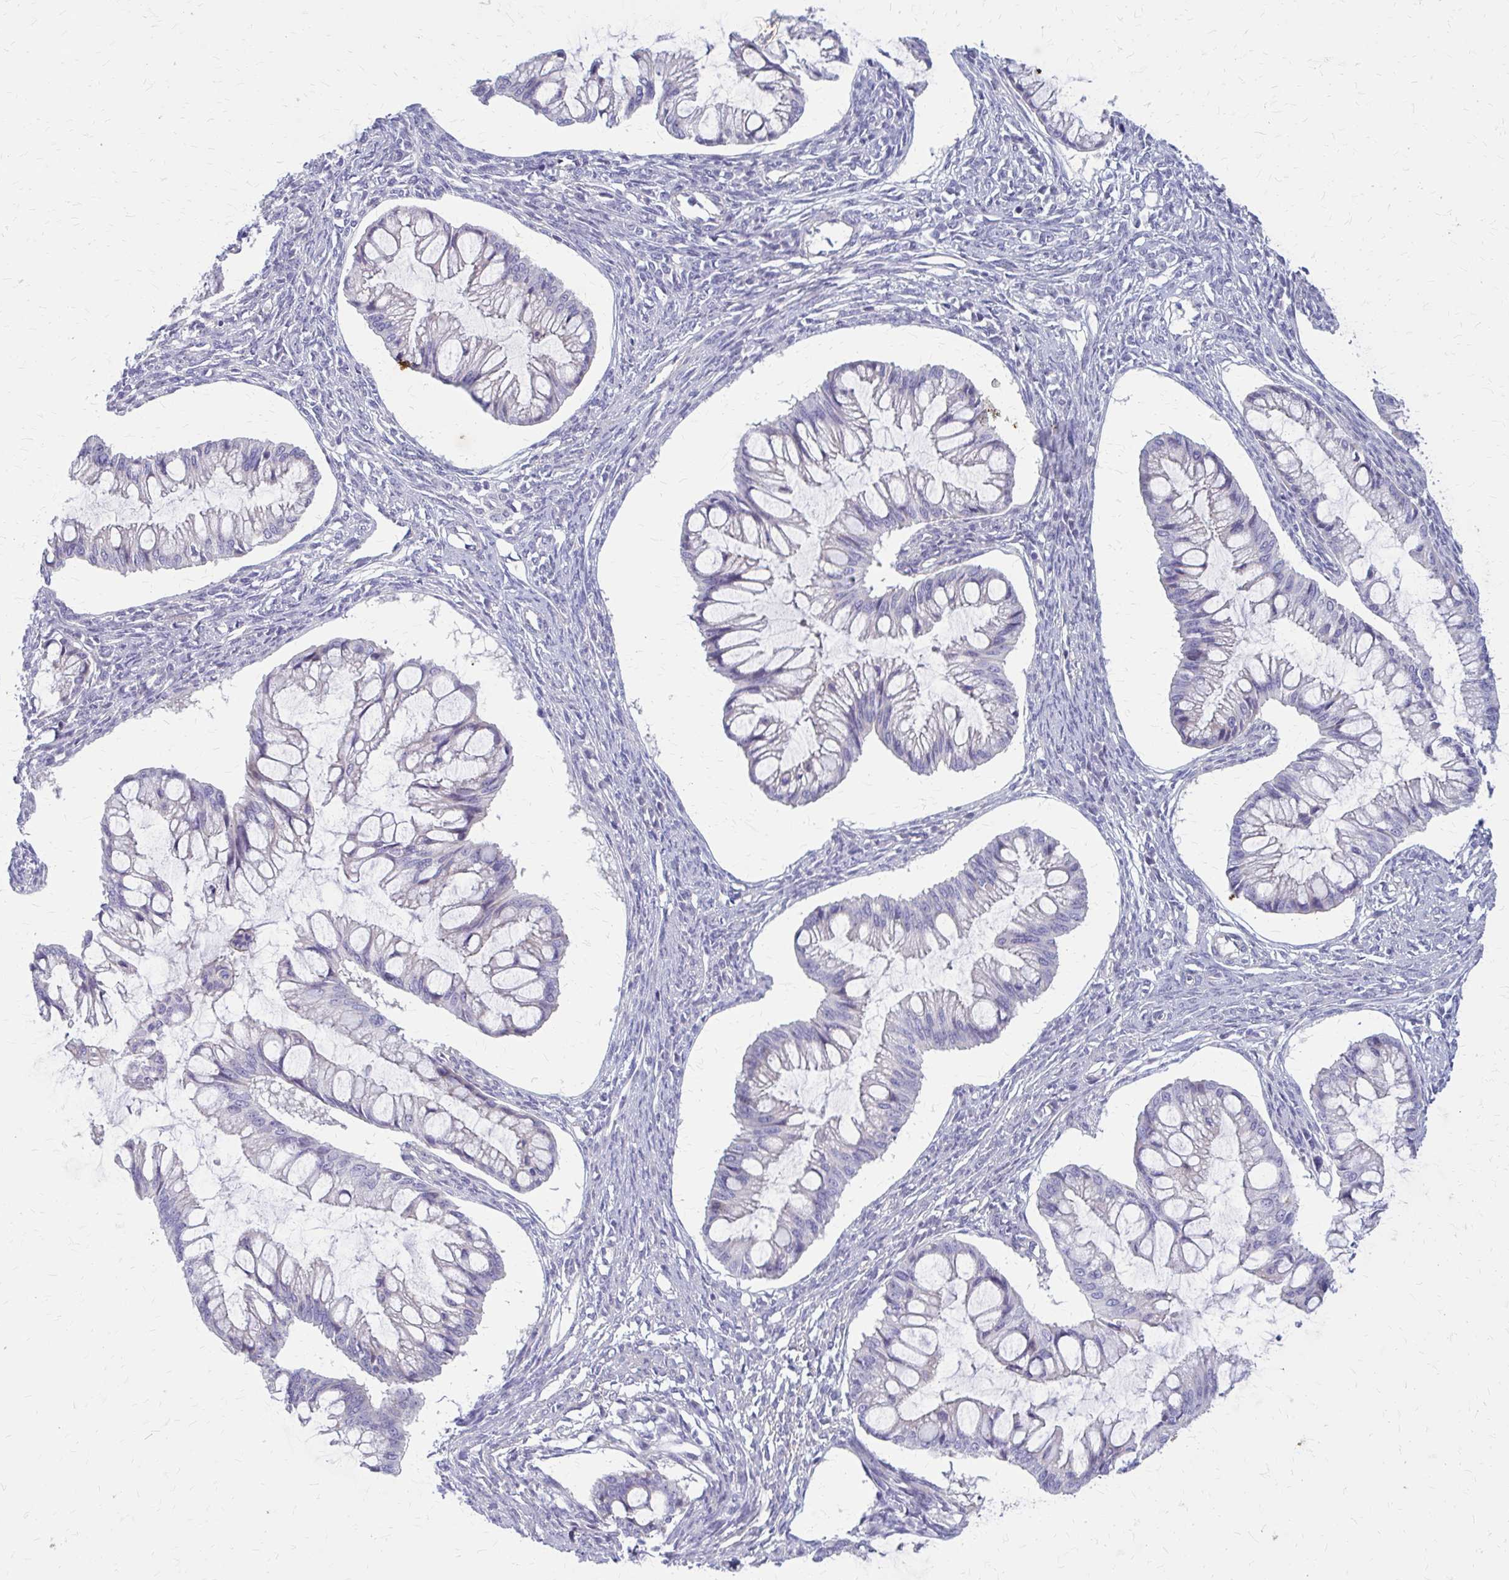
{"staining": {"intensity": "negative", "quantity": "none", "location": "none"}, "tissue": "ovarian cancer", "cell_type": "Tumor cells", "image_type": "cancer", "snomed": [{"axis": "morphology", "description": "Cystadenocarcinoma, mucinous, NOS"}, {"axis": "topography", "description": "Ovary"}], "caption": "DAB (3,3'-diaminobenzidine) immunohistochemical staining of human ovarian cancer (mucinous cystadenocarcinoma) exhibits no significant expression in tumor cells. Brightfield microscopy of IHC stained with DAB (3,3'-diaminobenzidine) (brown) and hematoxylin (blue), captured at high magnification.", "gene": "GLYATL2", "patient": {"sex": "female", "age": 73}}